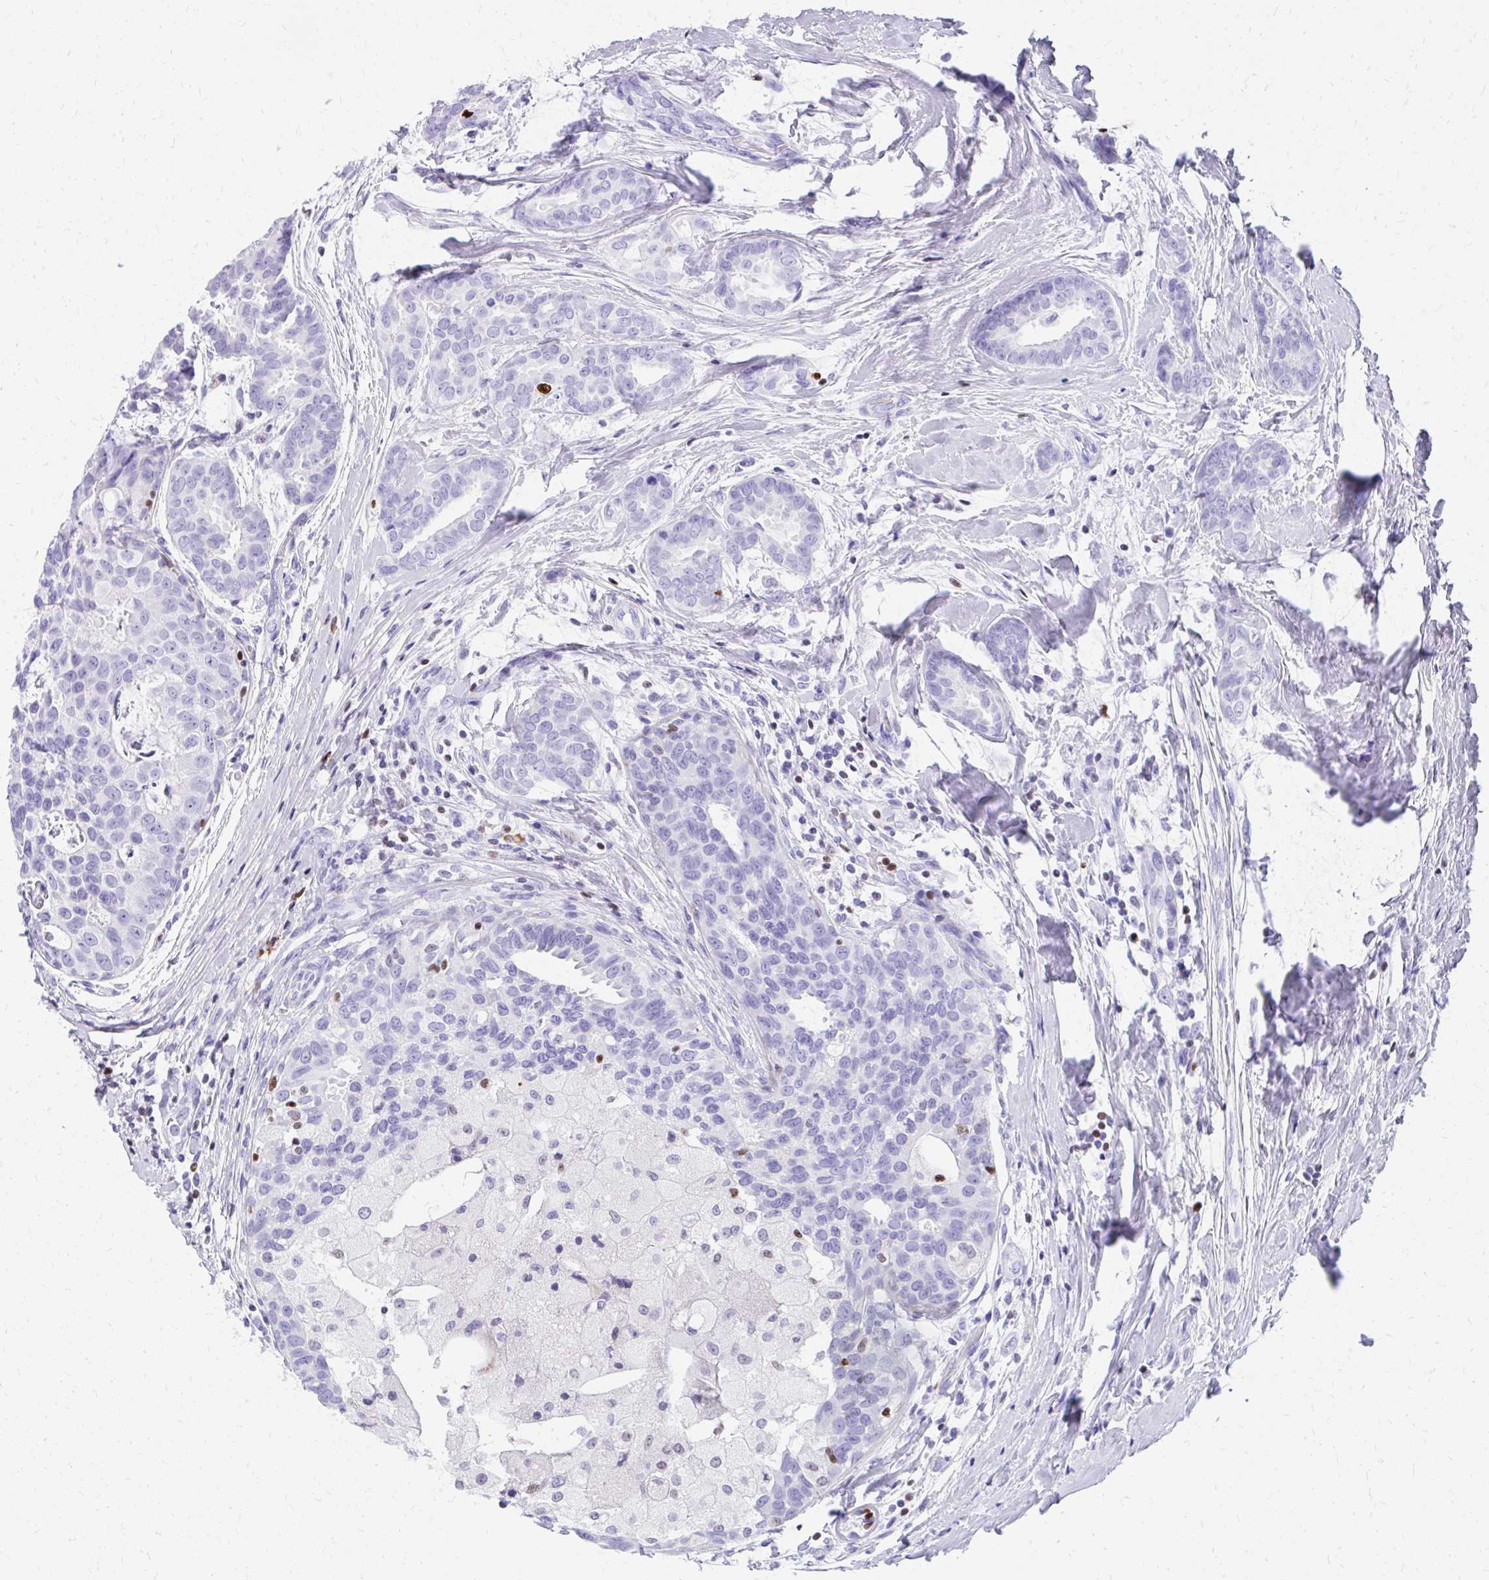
{"staining": {"intensity": "negative", "quantity": "none", "location": "none"}, "tissue": "breast cancer", "cell_type": "Tumor cells", "image_type": "cancer", "snomed": [{"axis": "morphology", "description": "Duct carcinoma"}, {"axis": "topography", "description": "Breast"}], "caption": "This histopathology image is of breast cancer stained with immunohistochemistry (IHC) to label a protein in brown with the nuclei are counter-stained blue. There is no staining in tumor cells.", "gene": "RUNX3", "patient": {"sex": "female", "age": 45}}